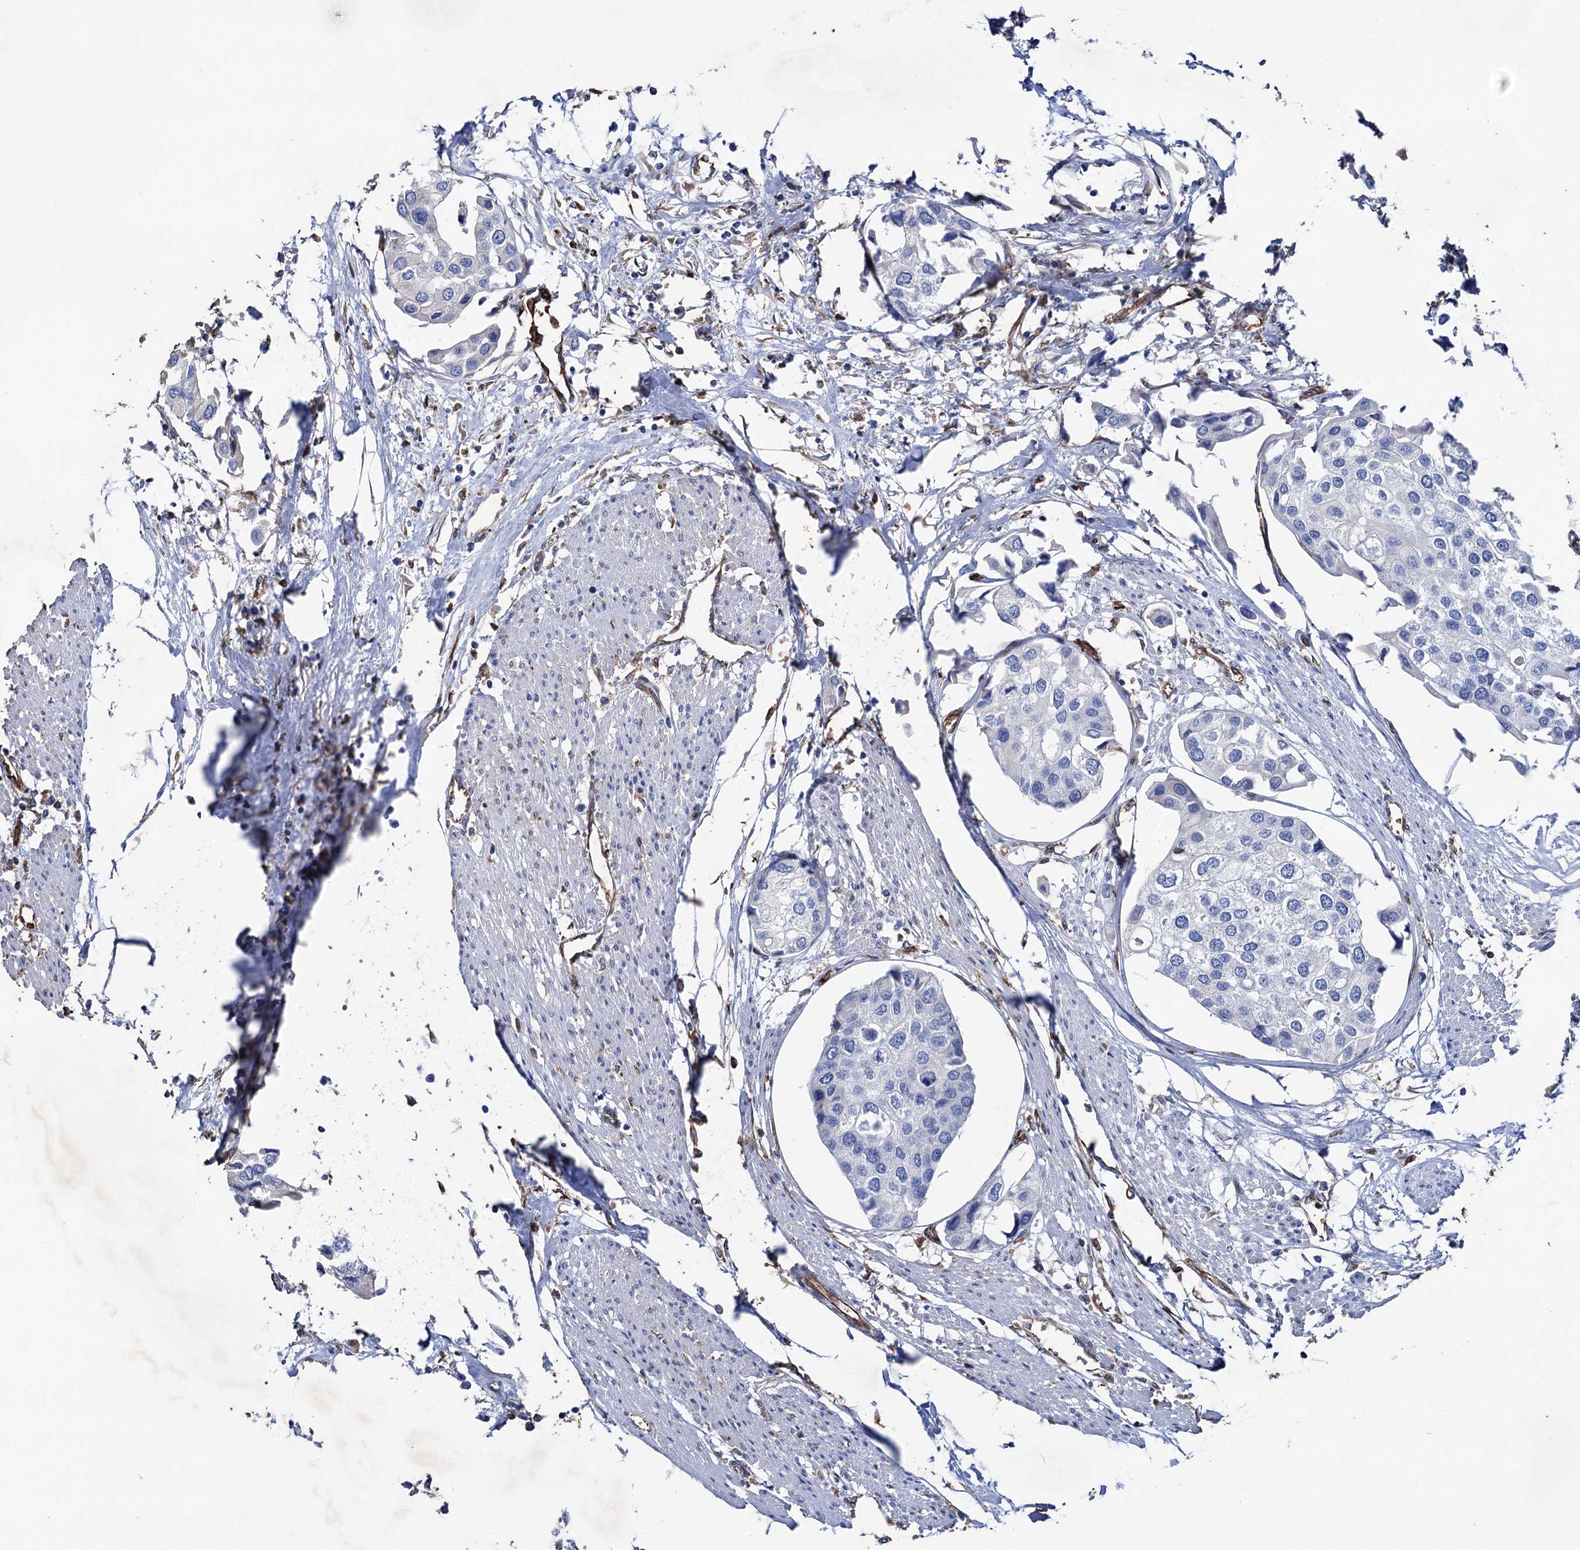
{"staining": {"intensity": "negative", "quantity": "none", "location": "none"}, "tissue": "urothelial cancer", "cell_type": "Tumor cells", "image_type": "cancer", "snomed": [{"axis": "morphology", "description": "Urothelial carcinoma, High grade"}, {"axis": "topography", "description": "Urinary bladder"}], "caption": "This is a photomicrograph of IHC staining of urothelial cancer, which shows no expression in tumor cells.", "gene": "STING1", "patient": {"sex": "male", "age": 64}}